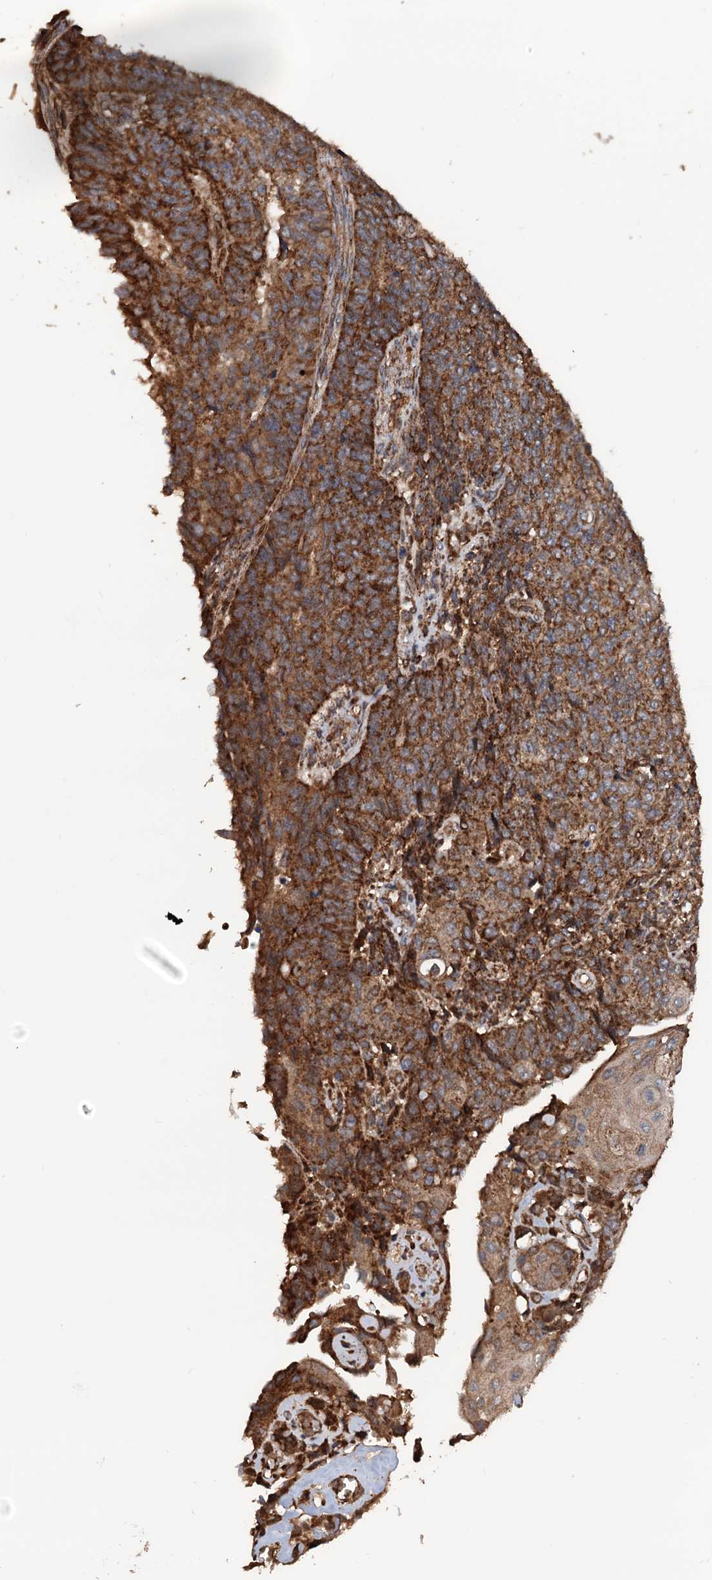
{"staining": {"intensity": "strong", "quantity": ">75%", "location": "cytoplasmic/membranous"}, "tissue": "endometrial cancer", "cell_type": "Tumor cells", "image_type": "cancer", "snomed": [{"axis": "morphology", "description": "Adenocarcinoma, NOS"}, {"axis": "topography", "description": "Endometrium"}], "caption": "Tumor cells demonstrate high levels of strong cytoplasmic/membranous expression in about >75% of cells in human endometrial cancer (adenocarcinoma).", "gene": "MRPL42", "patient": {"sex": "female", "age": 32}}